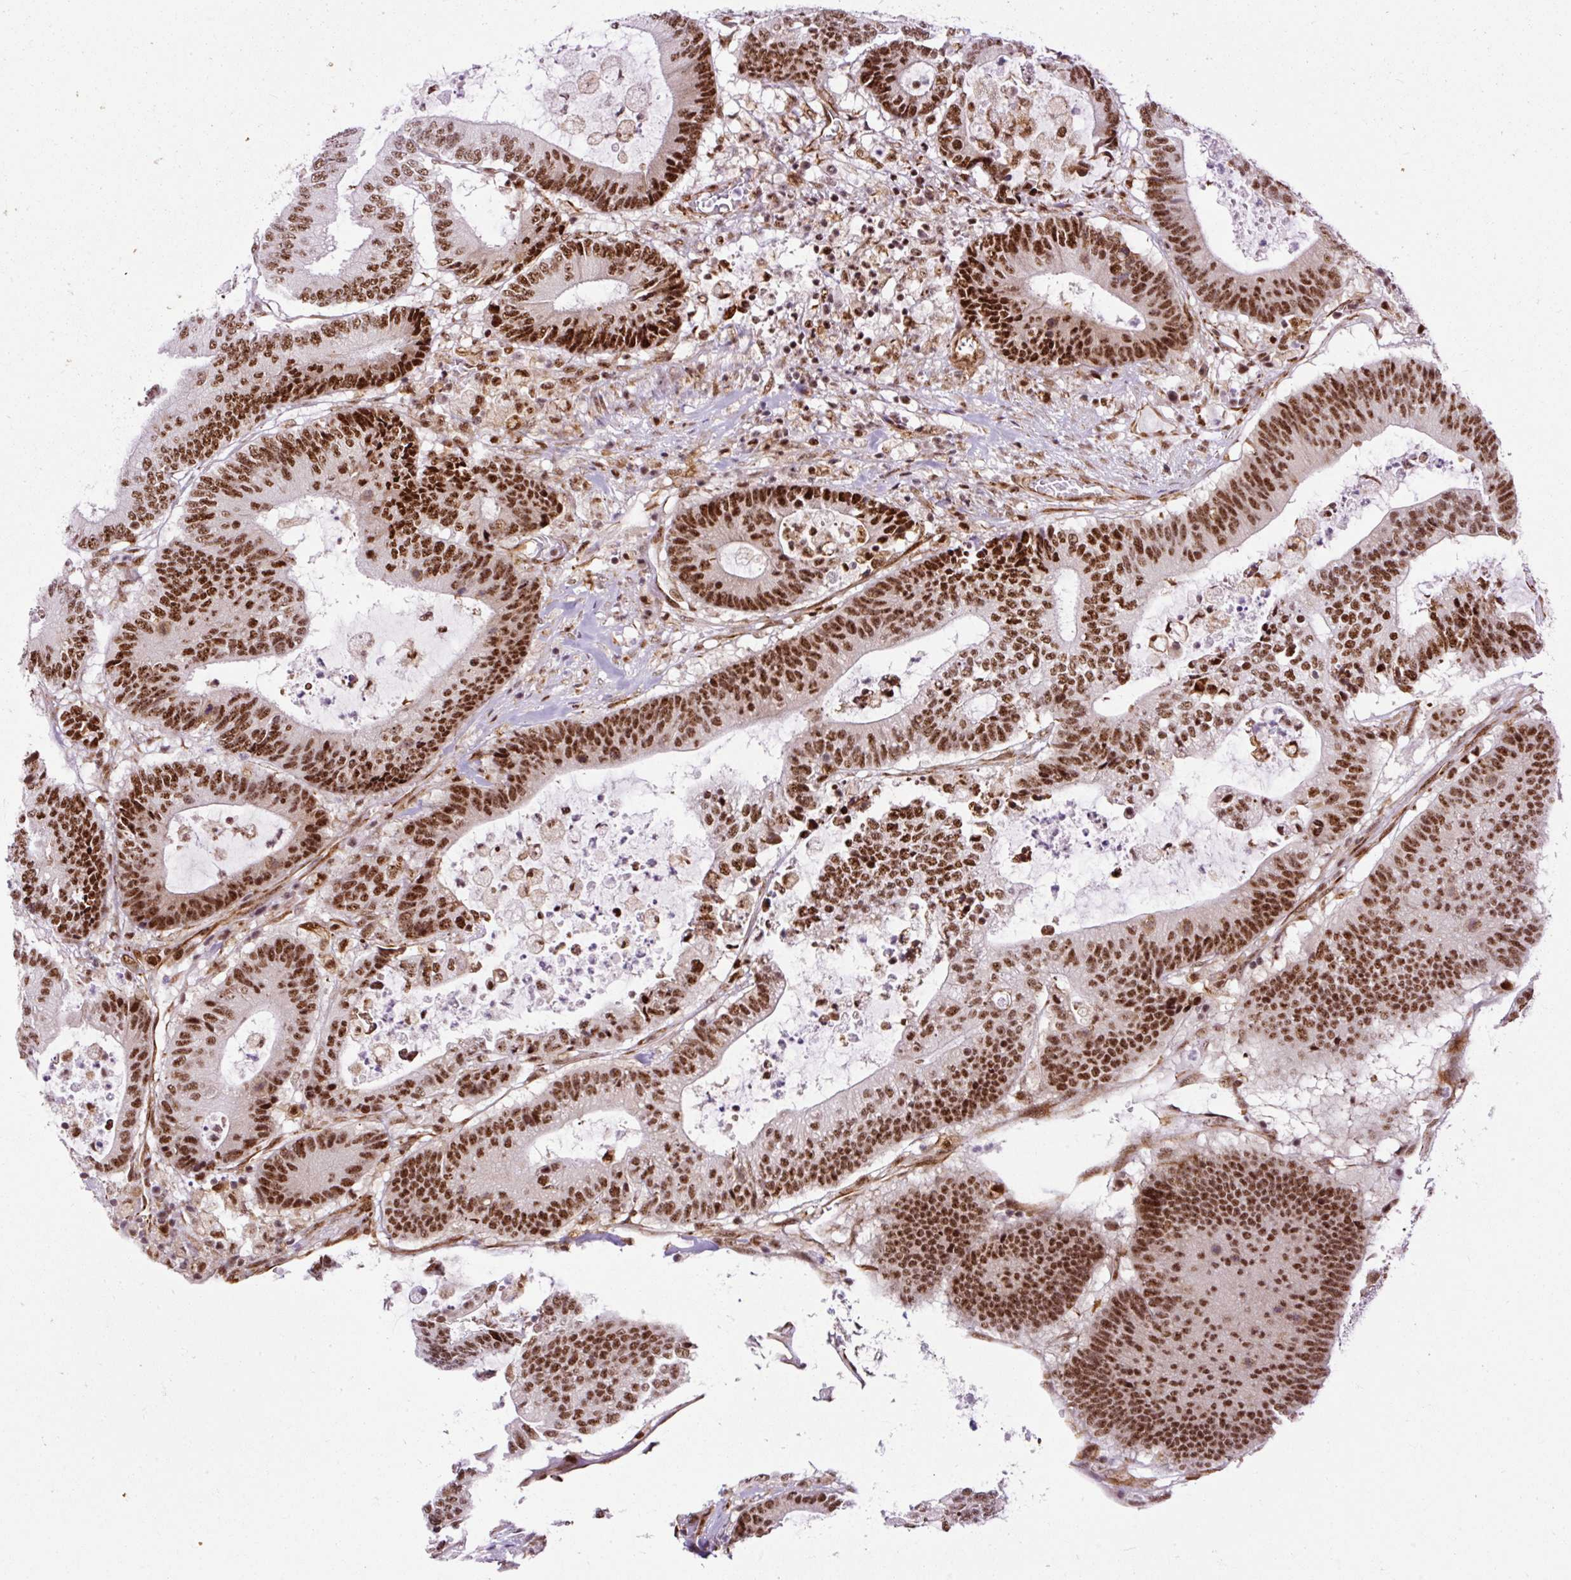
{"staining": {"intensity": "strong", "quantity": ">75%", "location": "nuclear"}, "tissue": "colorectal cancer", "cell_type": "Tumor cells", "image_type": "cancer", "snomed": [{"axis": "morphology", "description": "Adenocarcinoma, NOS"}, {"axis": "topography", "description": "Colon"}], "caption": "IHC staining of colorectal adenocarcinoma, which demonstrates high levels of strong nuclear positivity in about >75% of tumor cells indicating strong nuclear protein staining. The staining was performed using DAB (brown) for protein detection and nuclei were counterstained in hematoxylin (blue).", "gene": "LUC7L2", "patient": {"sex": "female", "age": 84}}